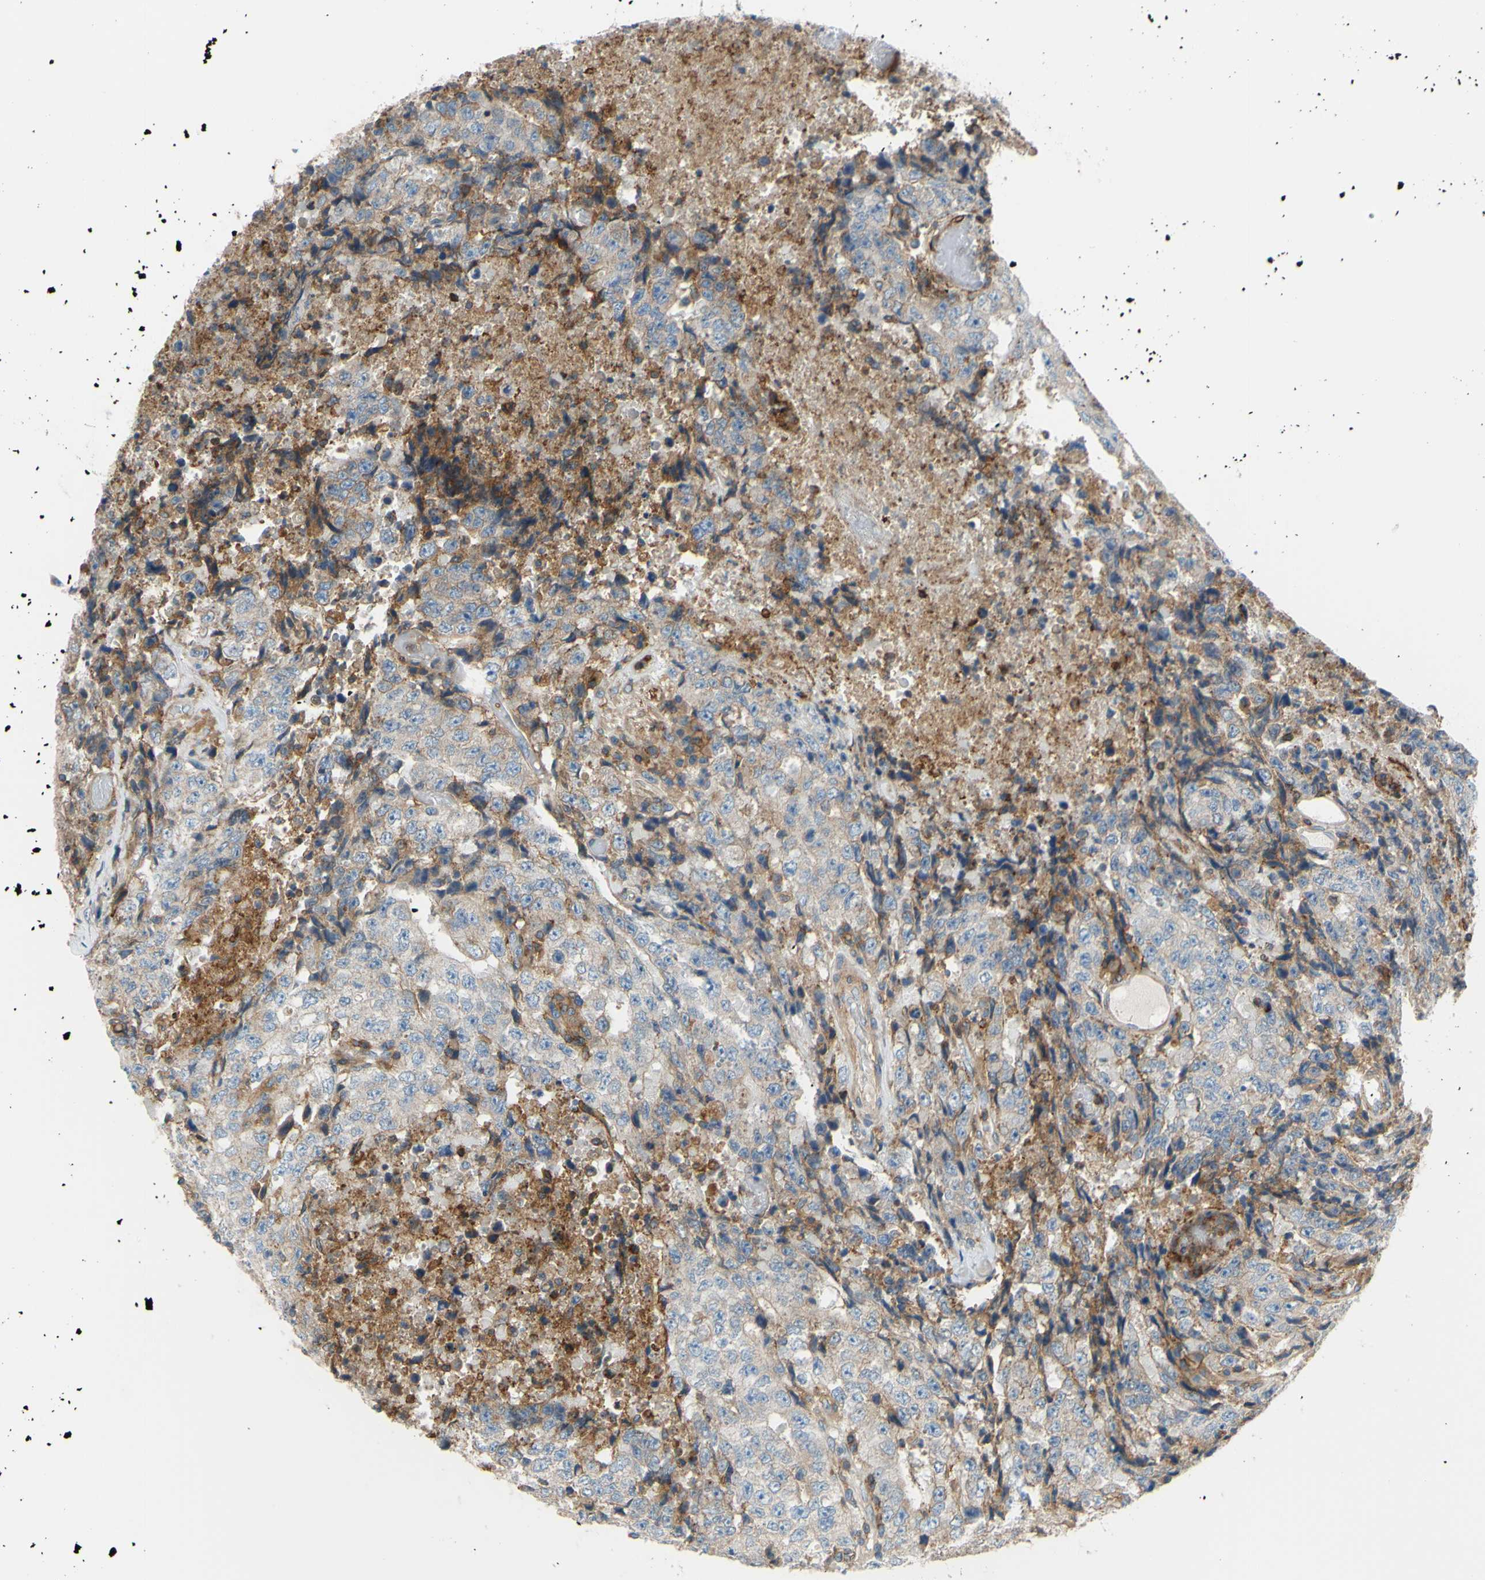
{"staining": {"intensity": "weak", "quantity": "25%-75%", "location": "cytoplasmic/membranous"}, "tissue": "testis cancer", "cell_type": "Tumor cells", "image_type": "cancer", "snomed": [{"axis": "morphology", "description": "Necrosis, NOS"}, {"axis": "morphology", "description": "Carcinoma, Embryonal, NOS"}, {"axis": "topography", "description": "Testis"}], "caption": "Testis cancer stained with immunohistochemistry (IHC) displays weak cytoplasmic/membranous positivity in approximately 25%-75% of tumor cells.", "gene": "POR", "patient": {"sex": "male", "age": 19}}